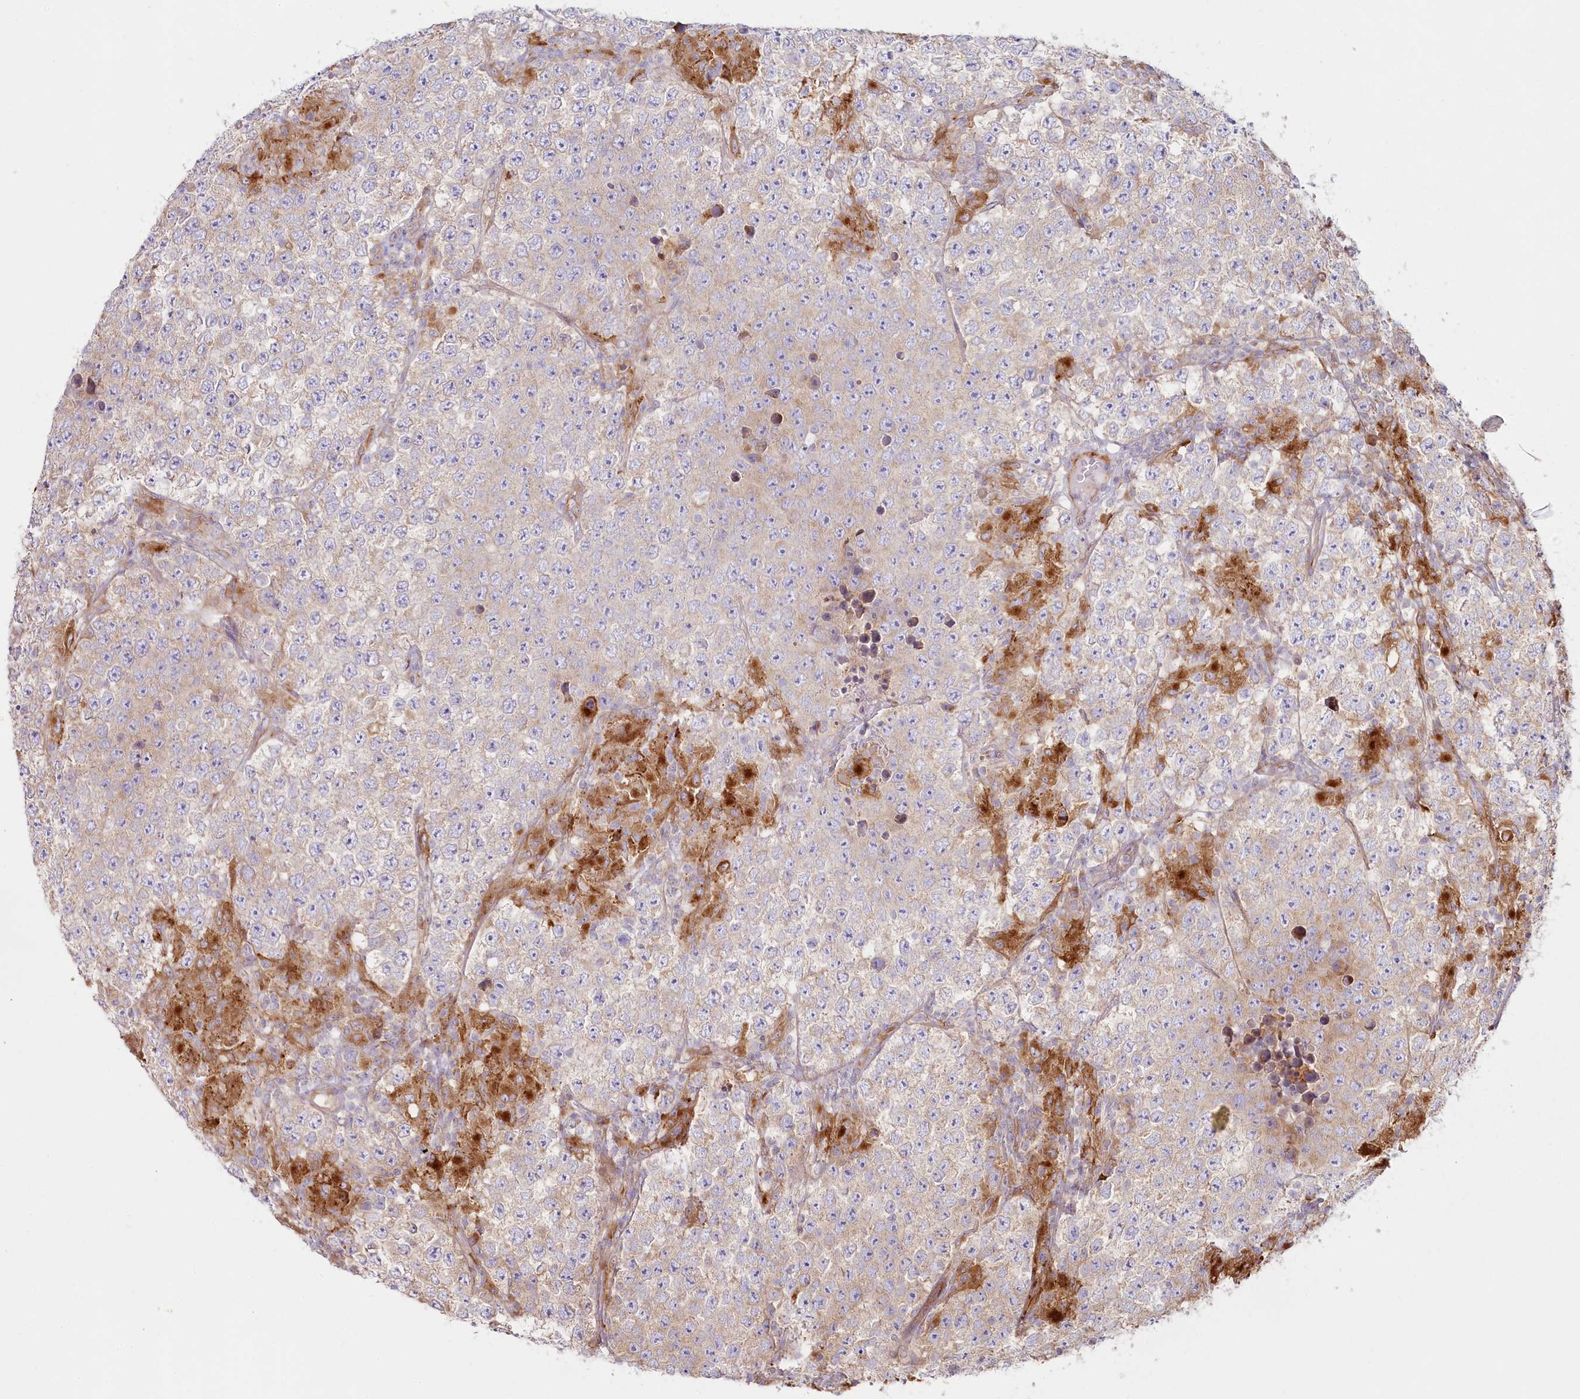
{"staining": {"intensity": "weak", "quantity": "25%-75%", "location": "cytoplasmic/membranous"}, "tissue": "testis cancer", "cell_type": "Tumor cells", "image_type": "cancer", "snomed": [{"axis": "morphology", "description": "Normal tissue, NOS"}, {"axis": "morphology", "description": "Urothelial carcinoma, High grade"}, {"axis": "morphology", "description": "Seminoma, NOS"}, {"axis": "morphology", "description": "Carcinoma, Embryonal, NOS"}, {"axis": "topography", "description": "Urinary bladder"}, {"axis": "topography", "description": "Testis"}], "caption": "Immunohistochemical staining of testis cancer exhibits weak cytoplasmic/membranous protein expression in about 25%-75% of tumor cells. (IHC, brightfield microscopy, high magnification).", "gene": "HARS2", "patient": {"sex": "male", "age": 41}}